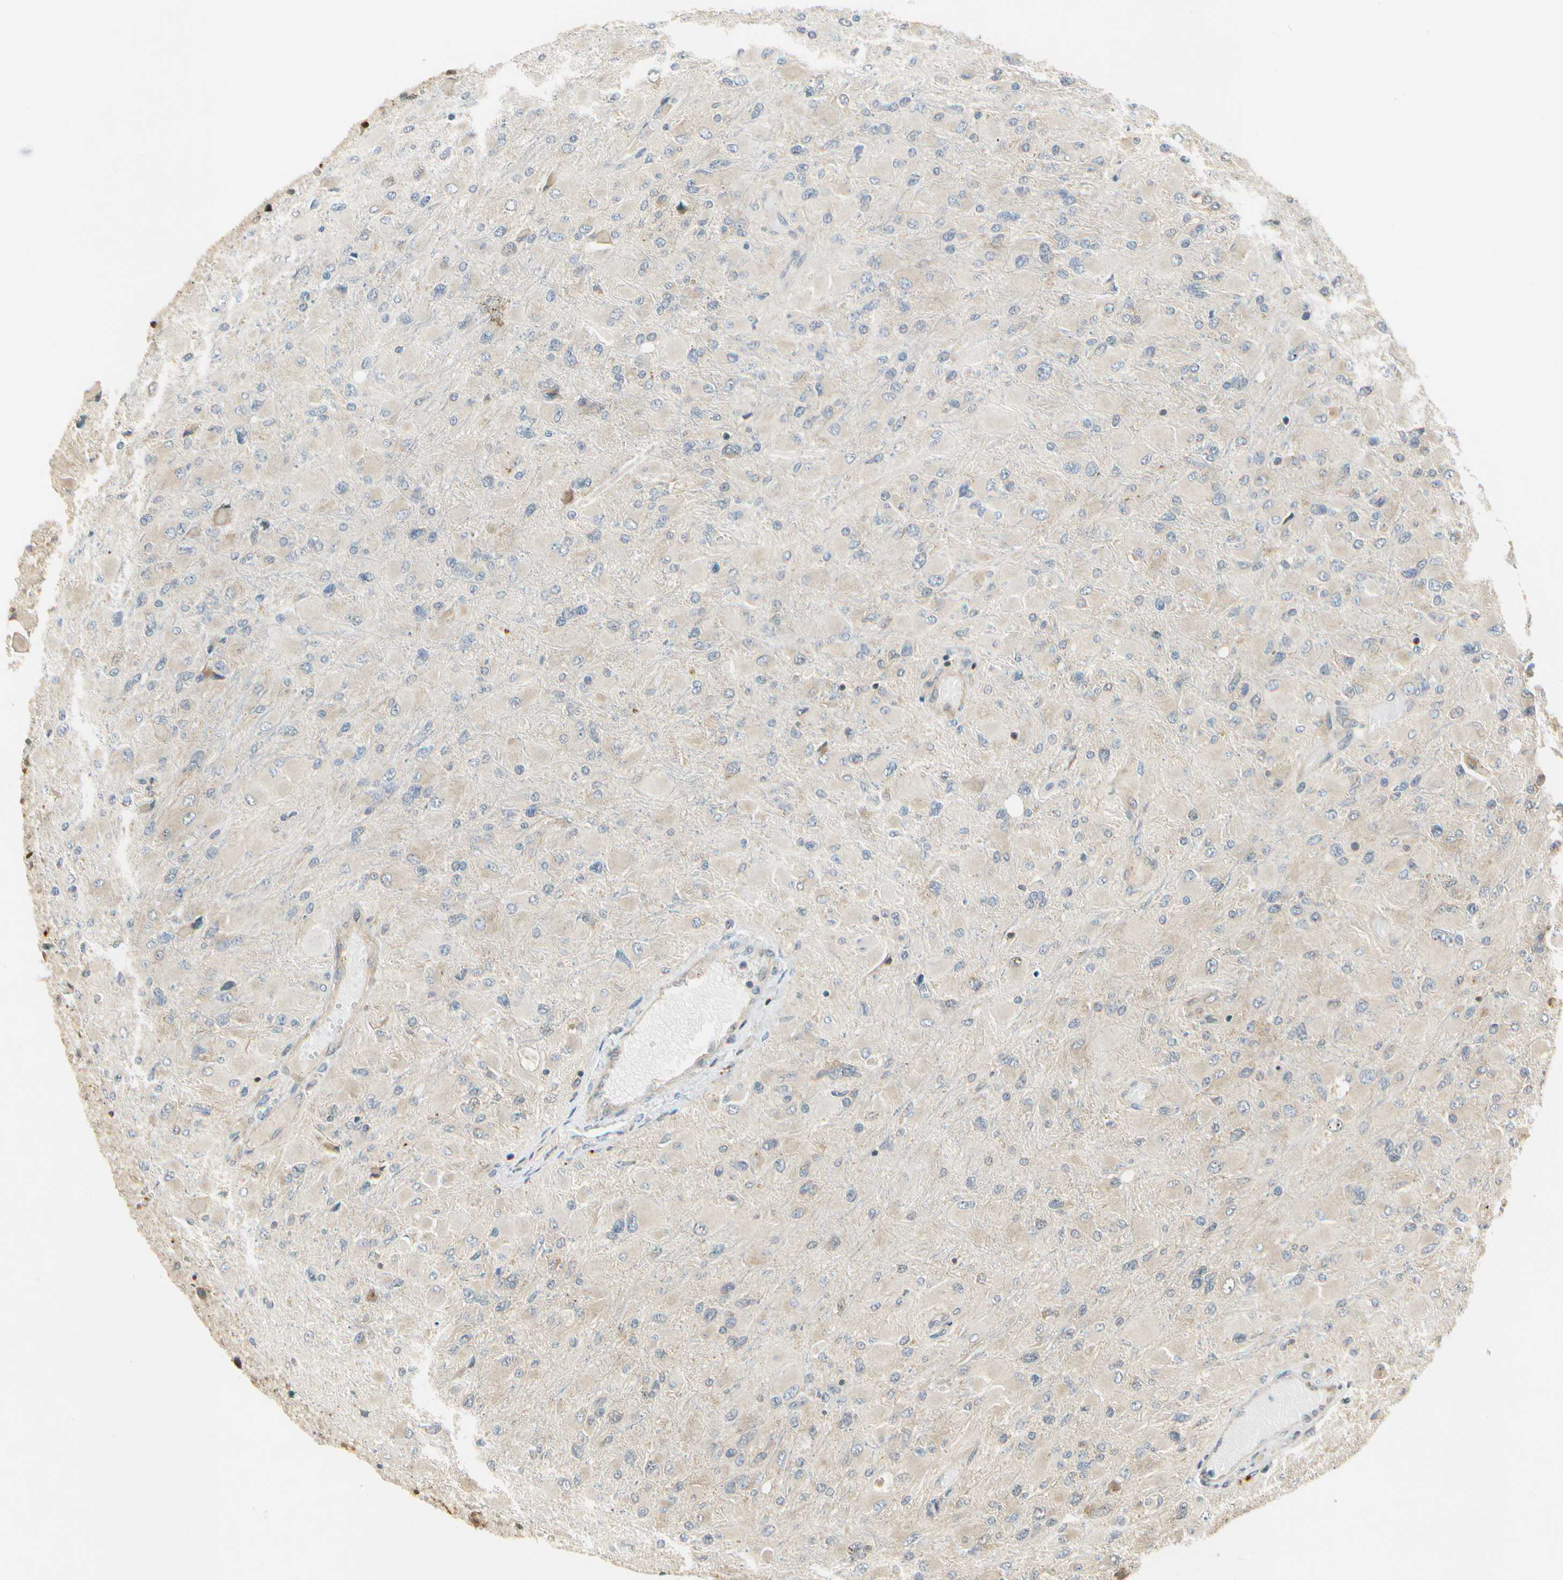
{"staining": {"intensity": "weak", "quantity": "<25%", "location": "cytoplasmic/membranous"}, "tissue": "glioma", "cell_type": "Tumor cells", "image_type": "cancer", "snomed": [{"axis": "morphology", "description": "Glioma, malignant, High grade"}, {"axis": "topography", "description": "Cerebral cortex"}], "caption": "High-grade glioma (malignant) was stained to show a protein in brown. There is no significant staining in tumor cells. The staining was performed using DAB to visualize the protein expression in brown, while the nuclei were stained in blue with hematoxylin (Magnification: 20x).", "gene": "EIF1AX", "patient": {"sex": "female", "age": 36}}